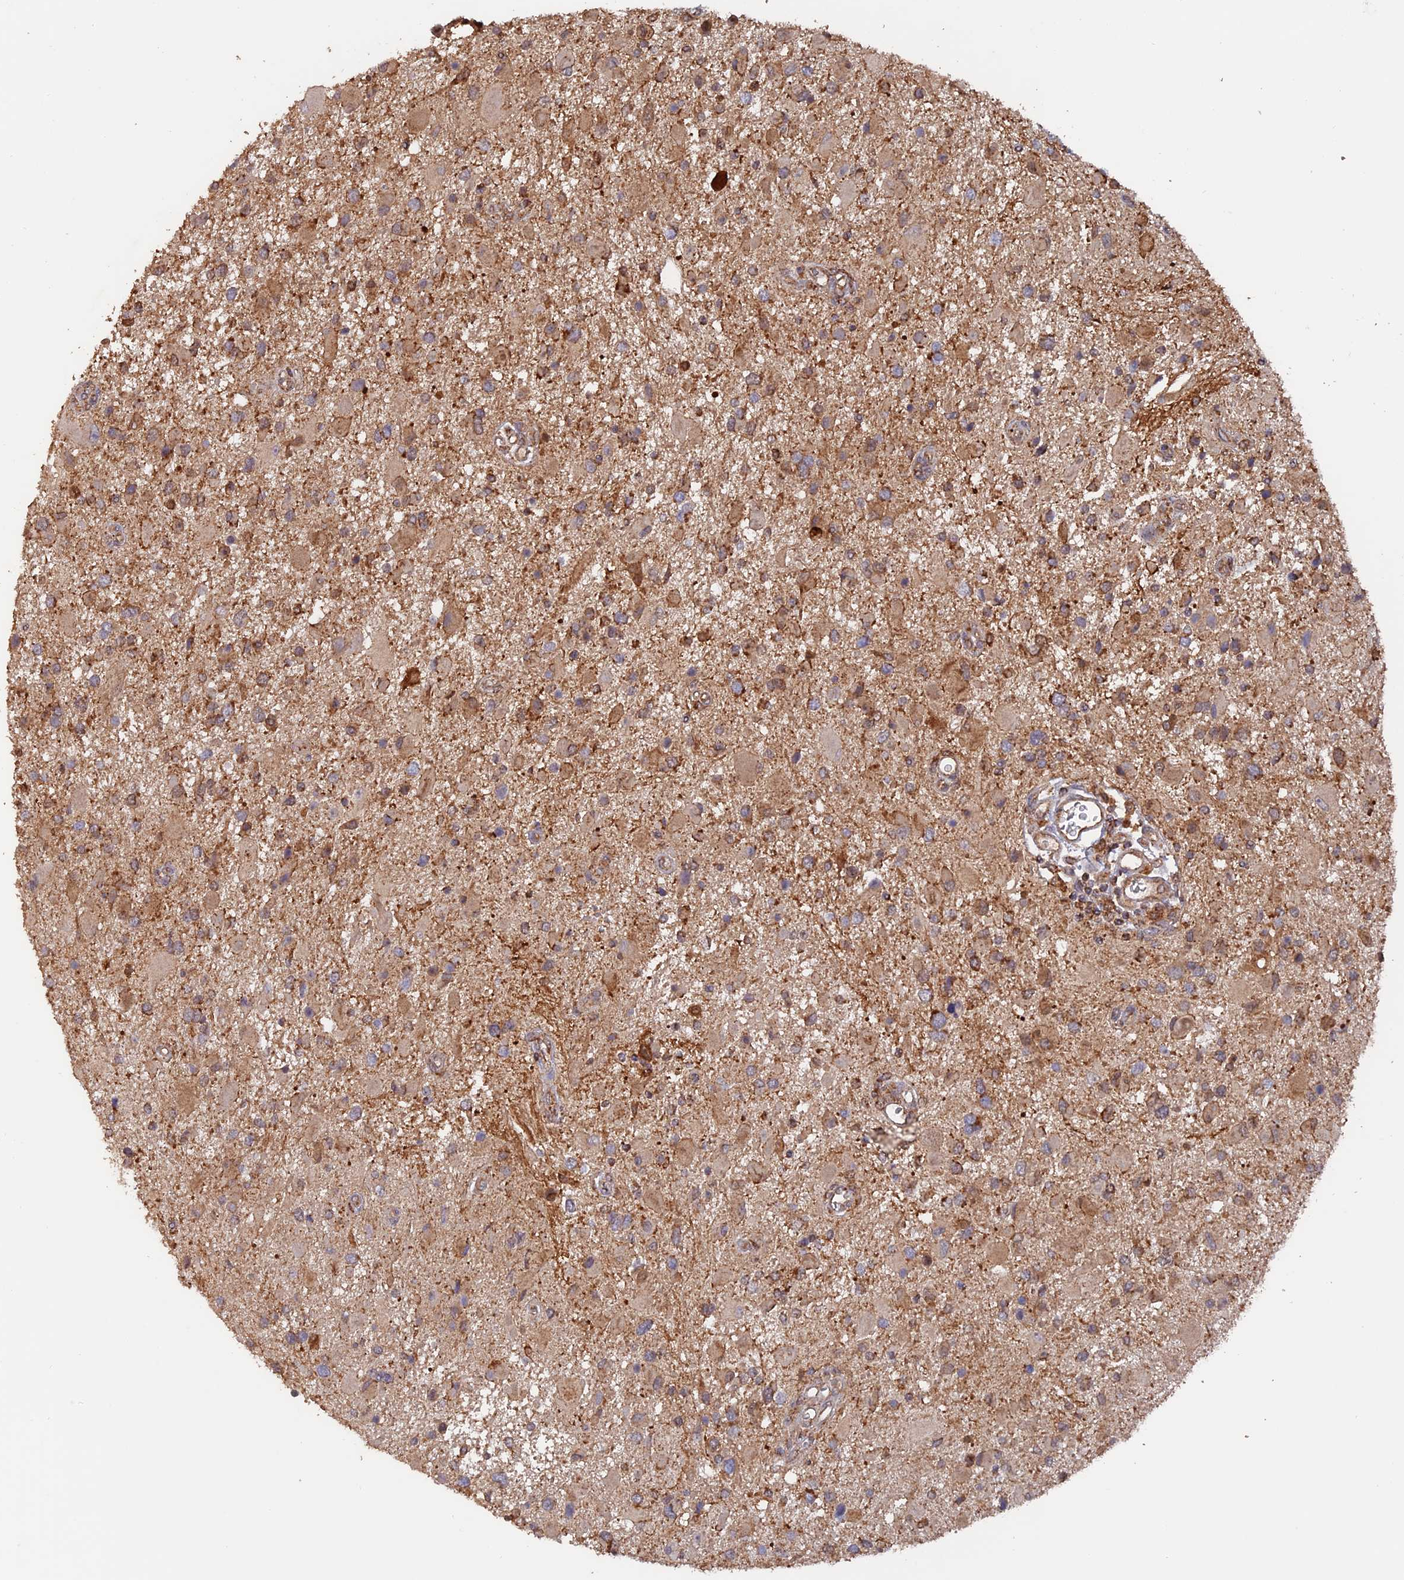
{"staining": {"intensity": "moderate", "quantity": "25%-75%", "location": "cytoplasmic/membranous"}, "tissue": "glioma", "cell_type": "Tumor cells", "image_type": "cancer", "snomed": [{"axis": "morphology", "description": "Glioma, malignant, High grade"}, {"axis": "topography", "description": "Brain"}], "caption": "Brown immunohistochemical staining in human high-grade glioma (malignant) shows moderate cytoplasmic/membranous staining in approximately 25%-75% of tumor cells. The protein of interest is shown in brown color, while the nuclei are stained blue.", "gene": "DTYMK", "patient": {"sex": "male", "age": 53}}